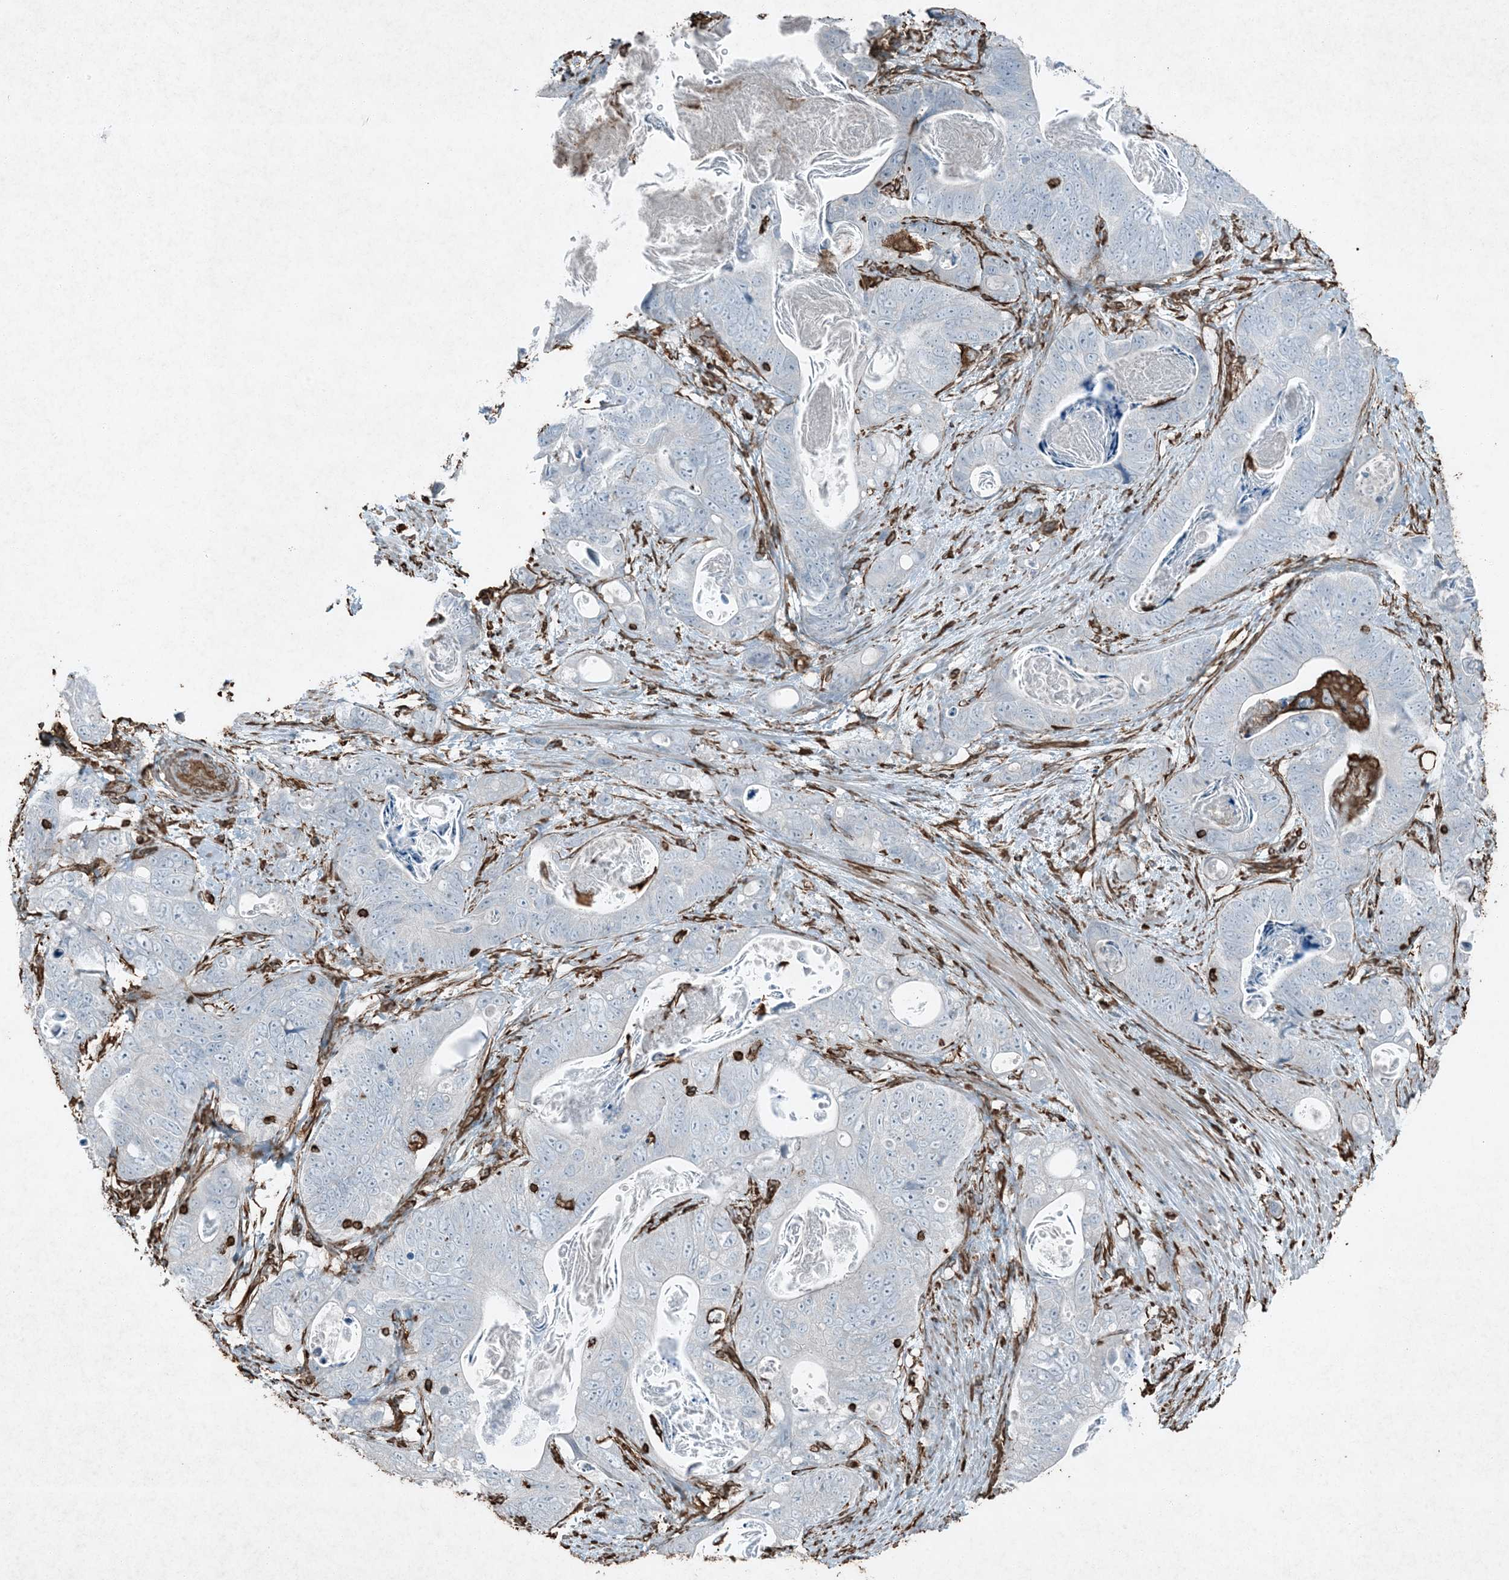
{"staining": {"intensity": "negative", "quantity": "none", "location": "none"}, "tissue": "stomach cancer", "cell_type": "Tumor cells", "image_type": "cancer", "snomed": [{"axis": "morphology", "description": "Normal tissue, NOS"}, {"axis": "morphology", "description": "Adenocarcinoma, NOS"}, {"axis": "topography", "description": "Stomach"}], "caption": "There is no significant positivity in tumor cells of stomach cancer.", "gene": "RYK", "patient": {"sex": "female", "age": 89}}